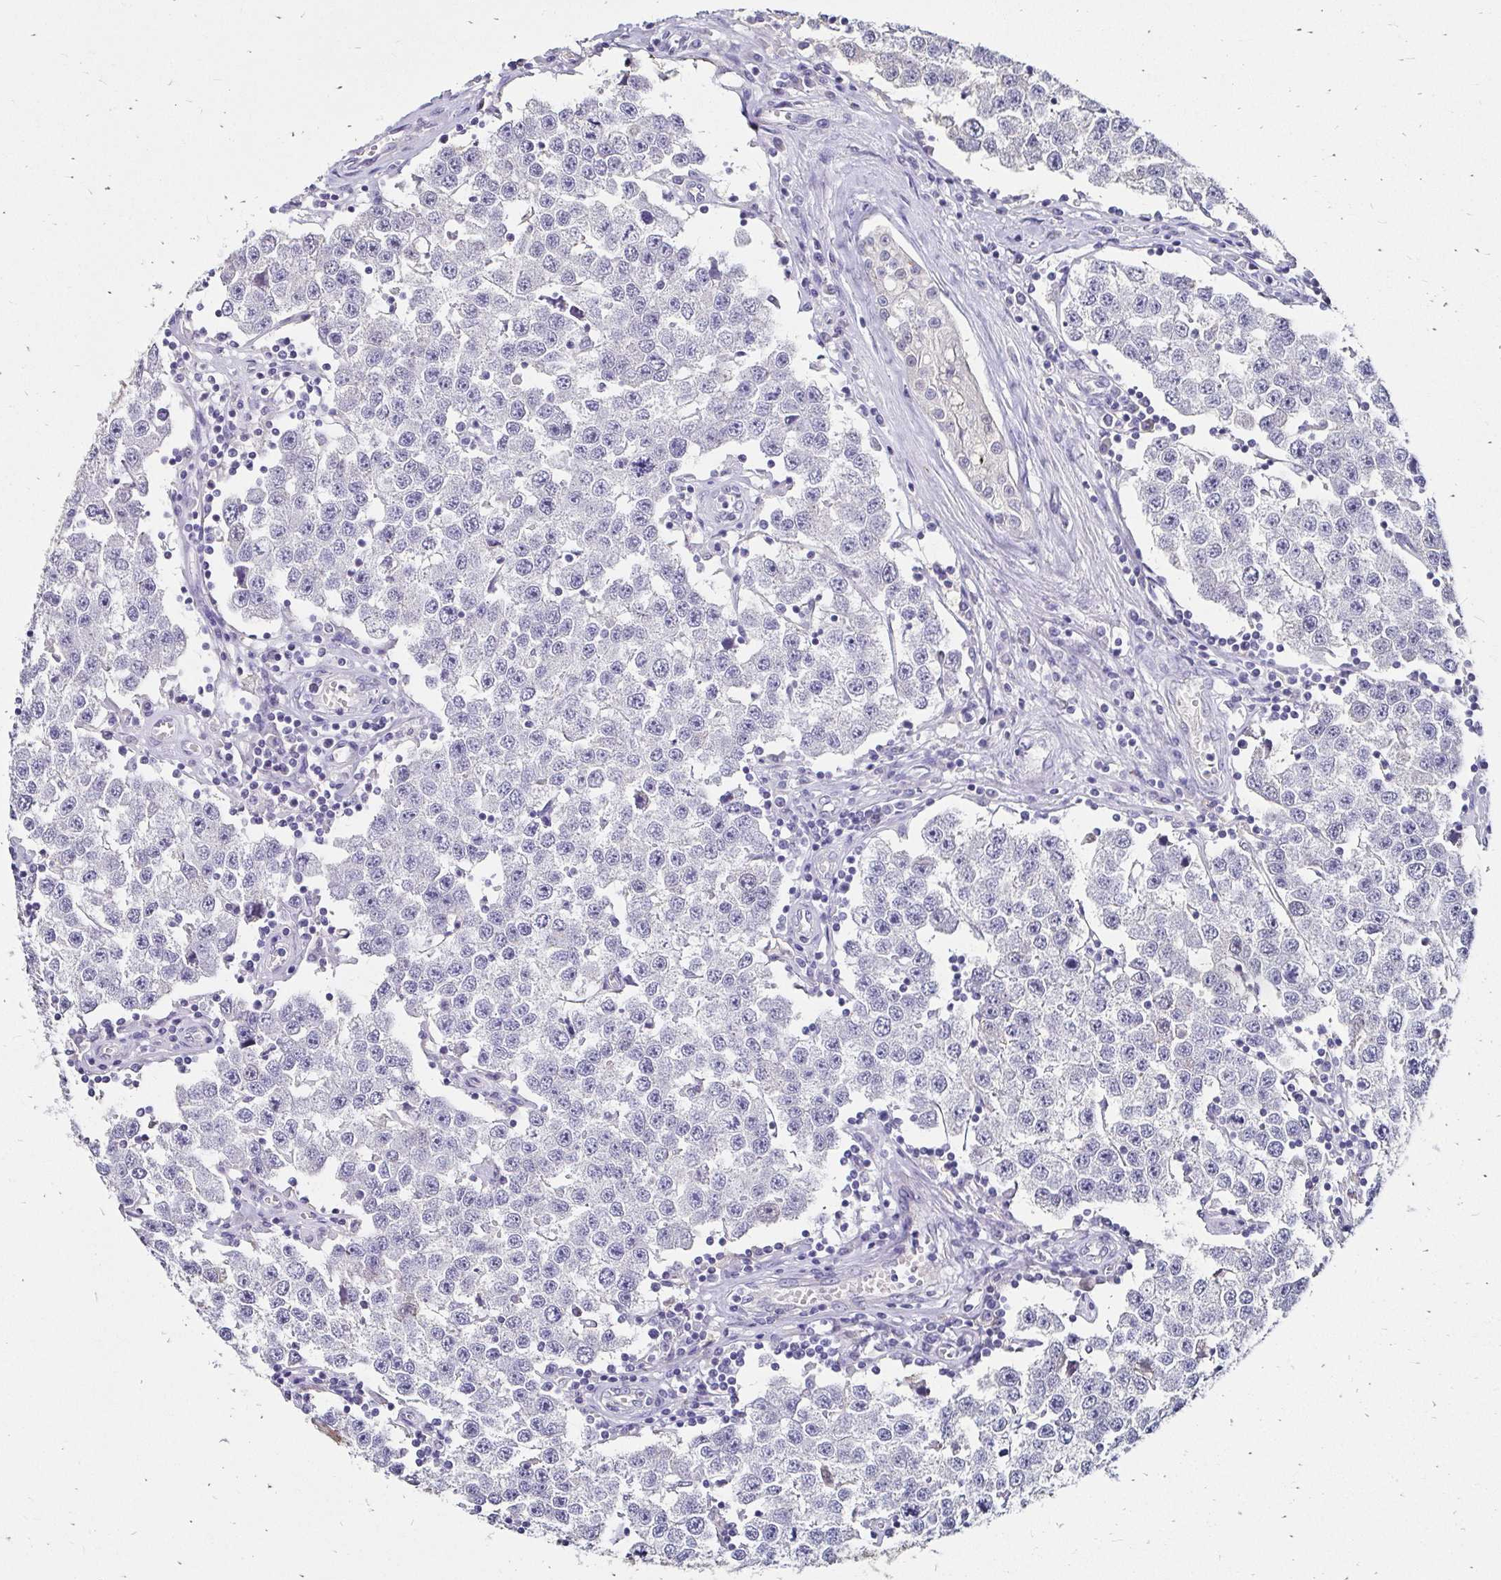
{"staining": {"intensity": "negative", "quantity": "none", "location": "none"}, "tissue": "testis cancer", "cell_type": "Tumor cells", "image_type": "cancer", "snomed": [{"axis": "morphology", "description": "Seminoma, NOS"}, {"axis": "topography", "description": "Testis"}], "caption": "IHC image of neoplastic tissue: human seminoma (testis) stained with DAB (3,3'-diaminobenzidine) shows no significant protein positivity in tumor cells.", "gene": "SCG3", "patient": {"sex": "male", "age": 34}}